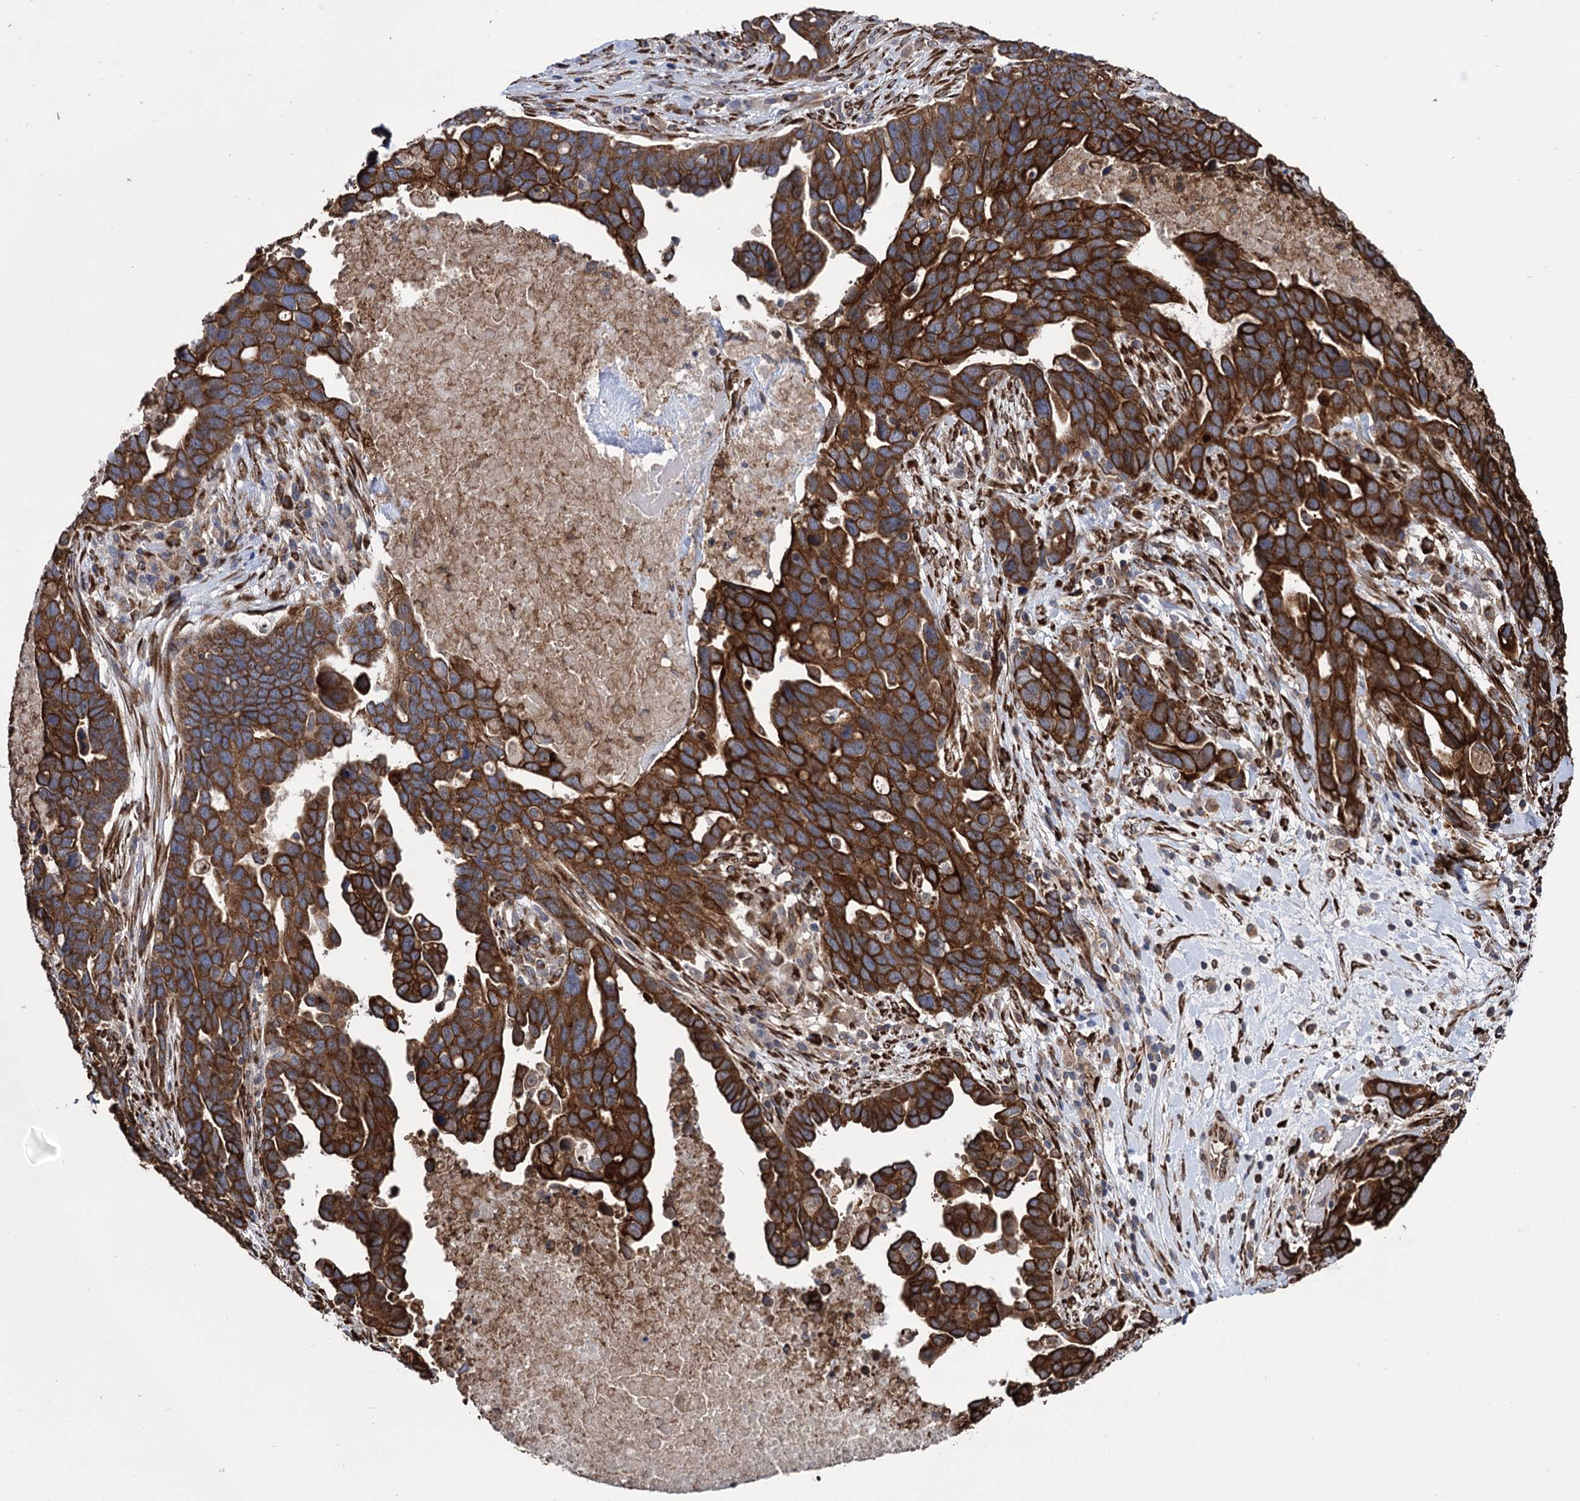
{"staining": {"intensity": "strong", "quantity": ">75%", "location": "cytoplasmic/membranous"}, "tissue": "ovarian cancer", "cell_type": "Tumor cells", "image_type": "cancer", "snomed": [{"axis": "morphology", "description": "Cystadenocarcinoma, serous, NOS"}, {"axis": "topography", "description": "Ovary"}], "caption": "IHC (DAB (3,3'-diaminobenzidine)) staining of human ovarian cancer (serous cystadenocarcinoma) shows strong cytoplasmic/membranous protein staining in approximately >75% of tumor cells.", "gene": "CDAN1", "patient": {"sex": "female", "age": 54}}